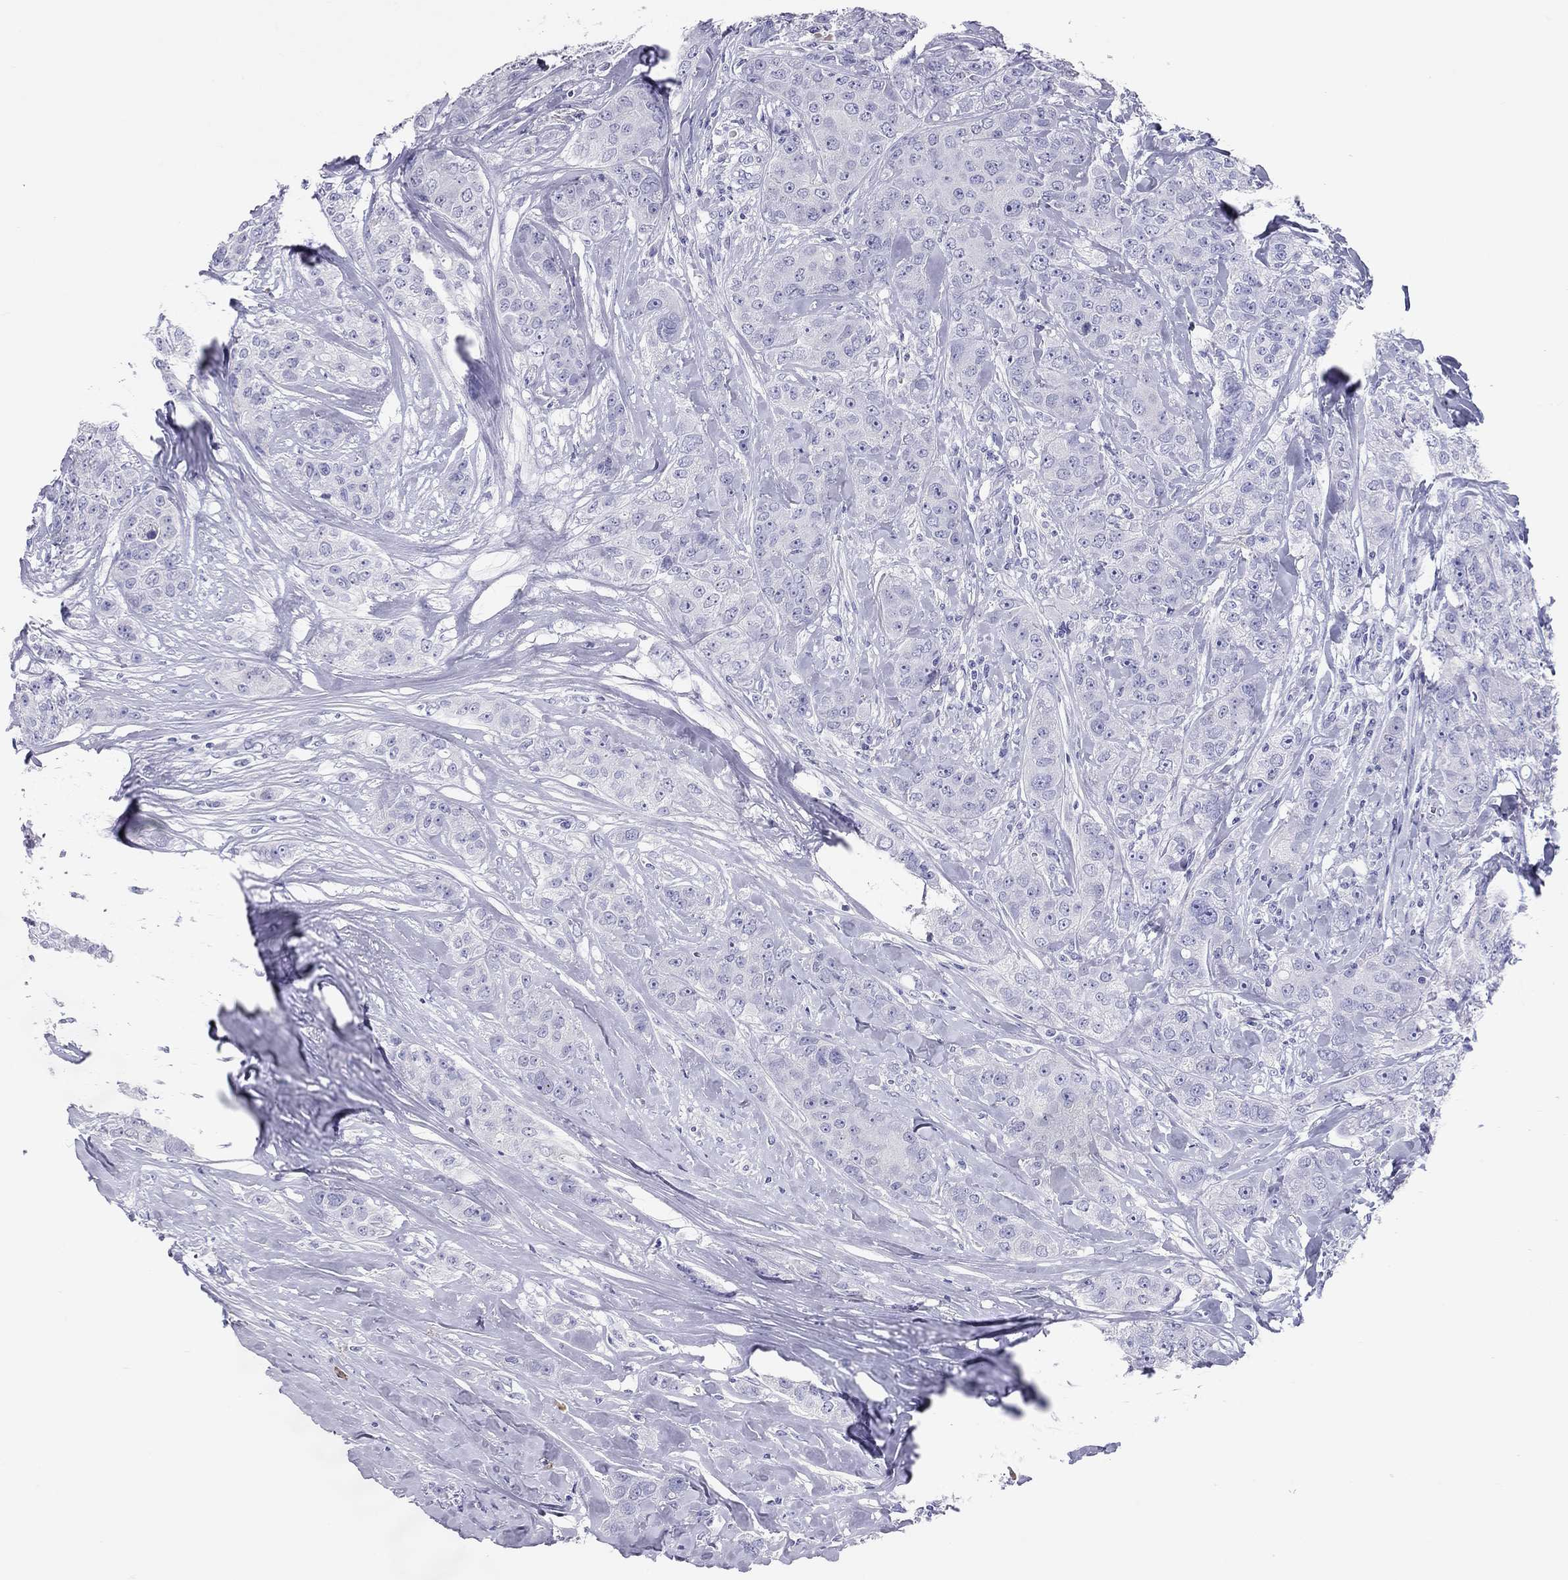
{"staining": {"intensity": "negative", "quantity": "none", "location": "none"}, "tissue": "breast cancer", "cell_type": "Tumor cells", "image_type": "cancer", "snomed": [{"axis": "morphology", "description": "Duct carcinoma"}, {"axis": "topography", "description": "Breast"}], "caption": "The photomicrograph exhibits no staining of tumor cells in breast cancer (infiltrating ductal carcinoma).", "gene": "CALHM1", "patient": {"sex": "female", "age": 43}}